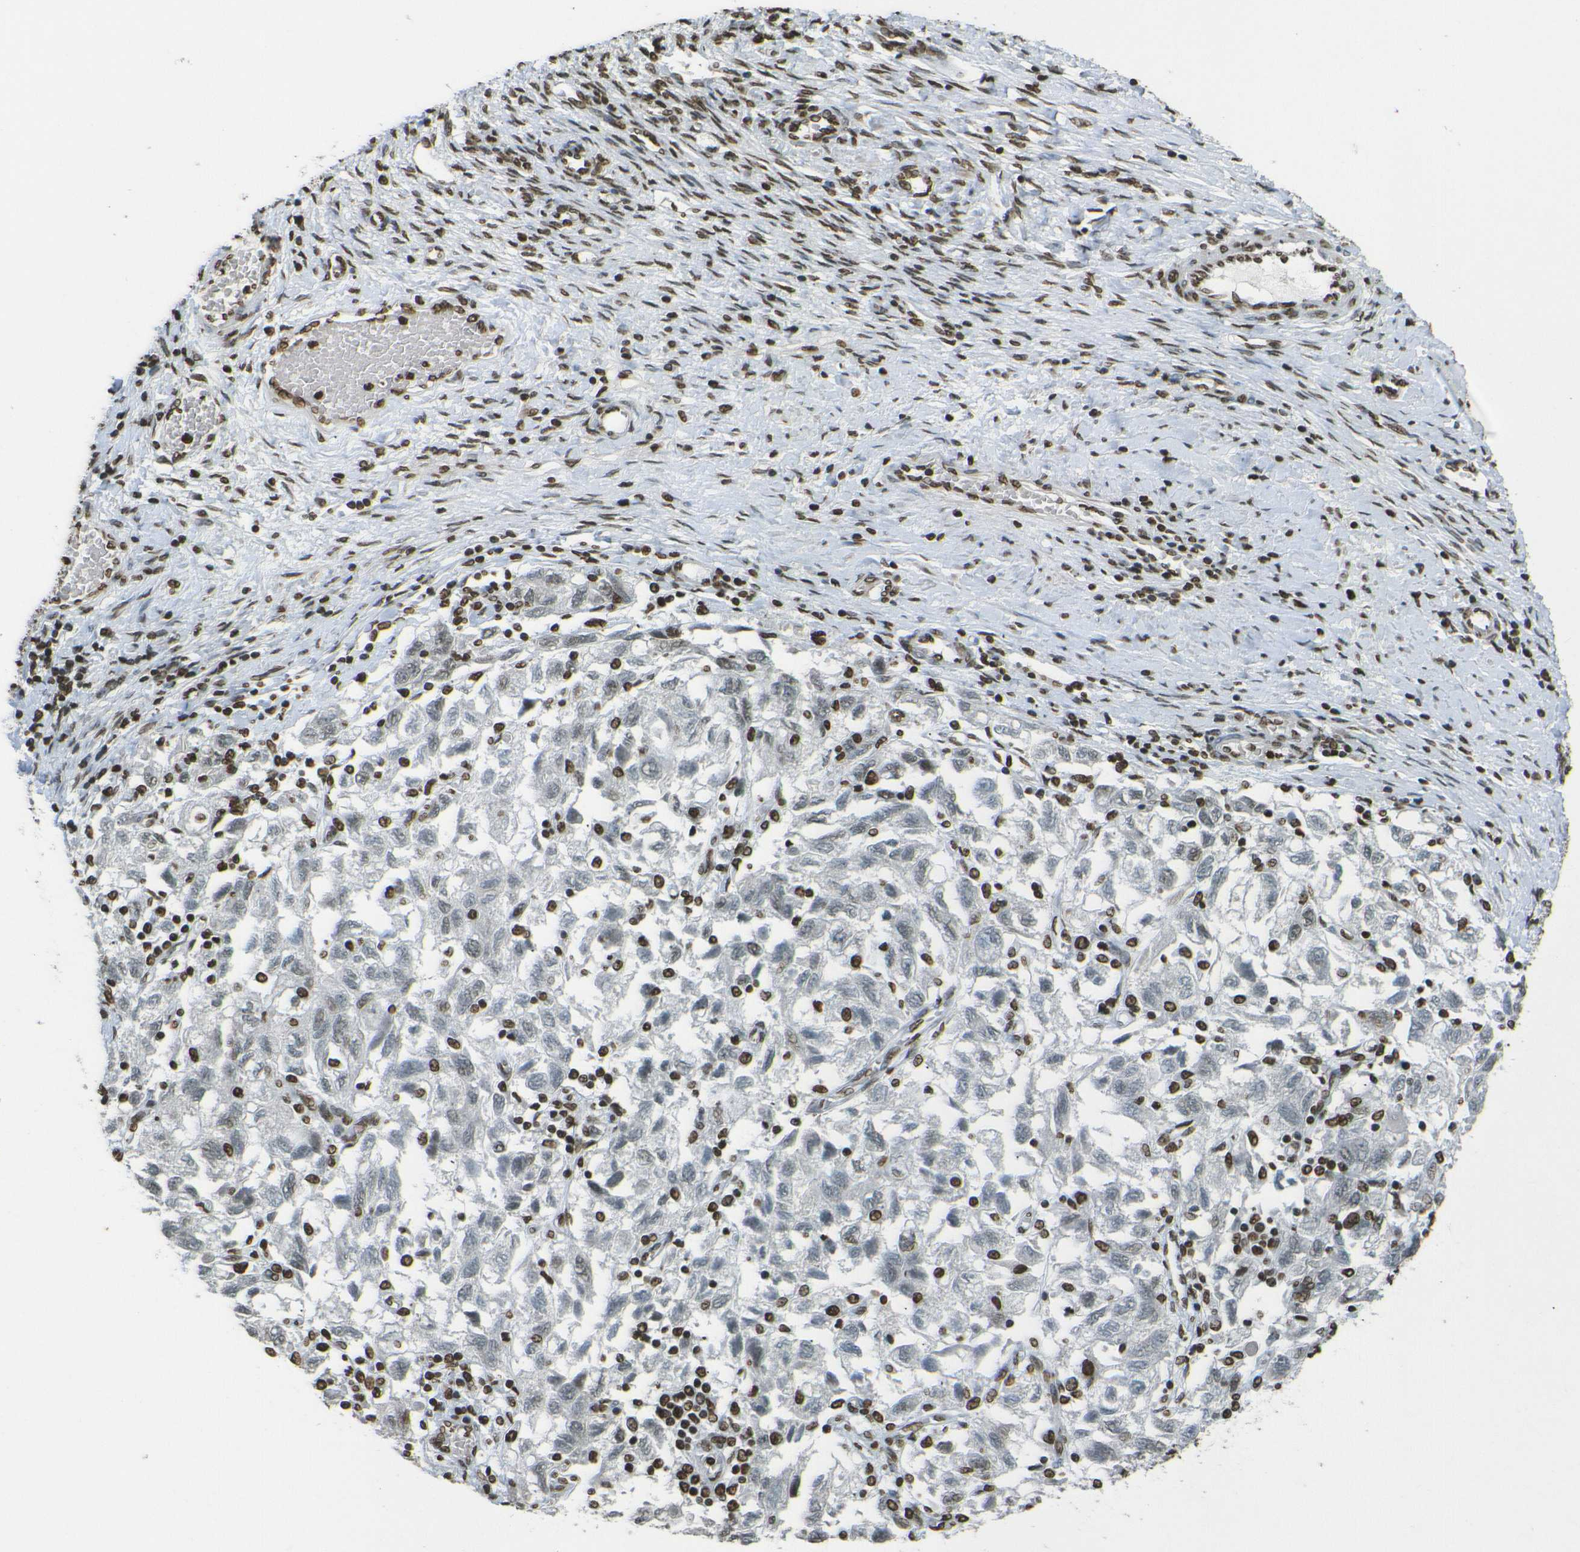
{"staining": {"intensity": "weak", "quantity": "25%-75%", "location": "nuclear"}, "tissue": "ovarian cancer", "cell_type": "Tumor cells", "image_type": "cancer", "snomed": [{"axis": "morphology", "description": "Carcinoma, NOS"}, {"axis": "morphology", "description": "Cystadenocarcinoma, serous, NOS"}, {"axis": "topography", "description": "Ovary"}], "caption": "This is an image of immunohistochemistry staining of ovarian carcinoma, which shows weak expression in the nuclear of tumor cells.", "gene": "H4C16", "patient": {"sex": "female", "age": 69}}